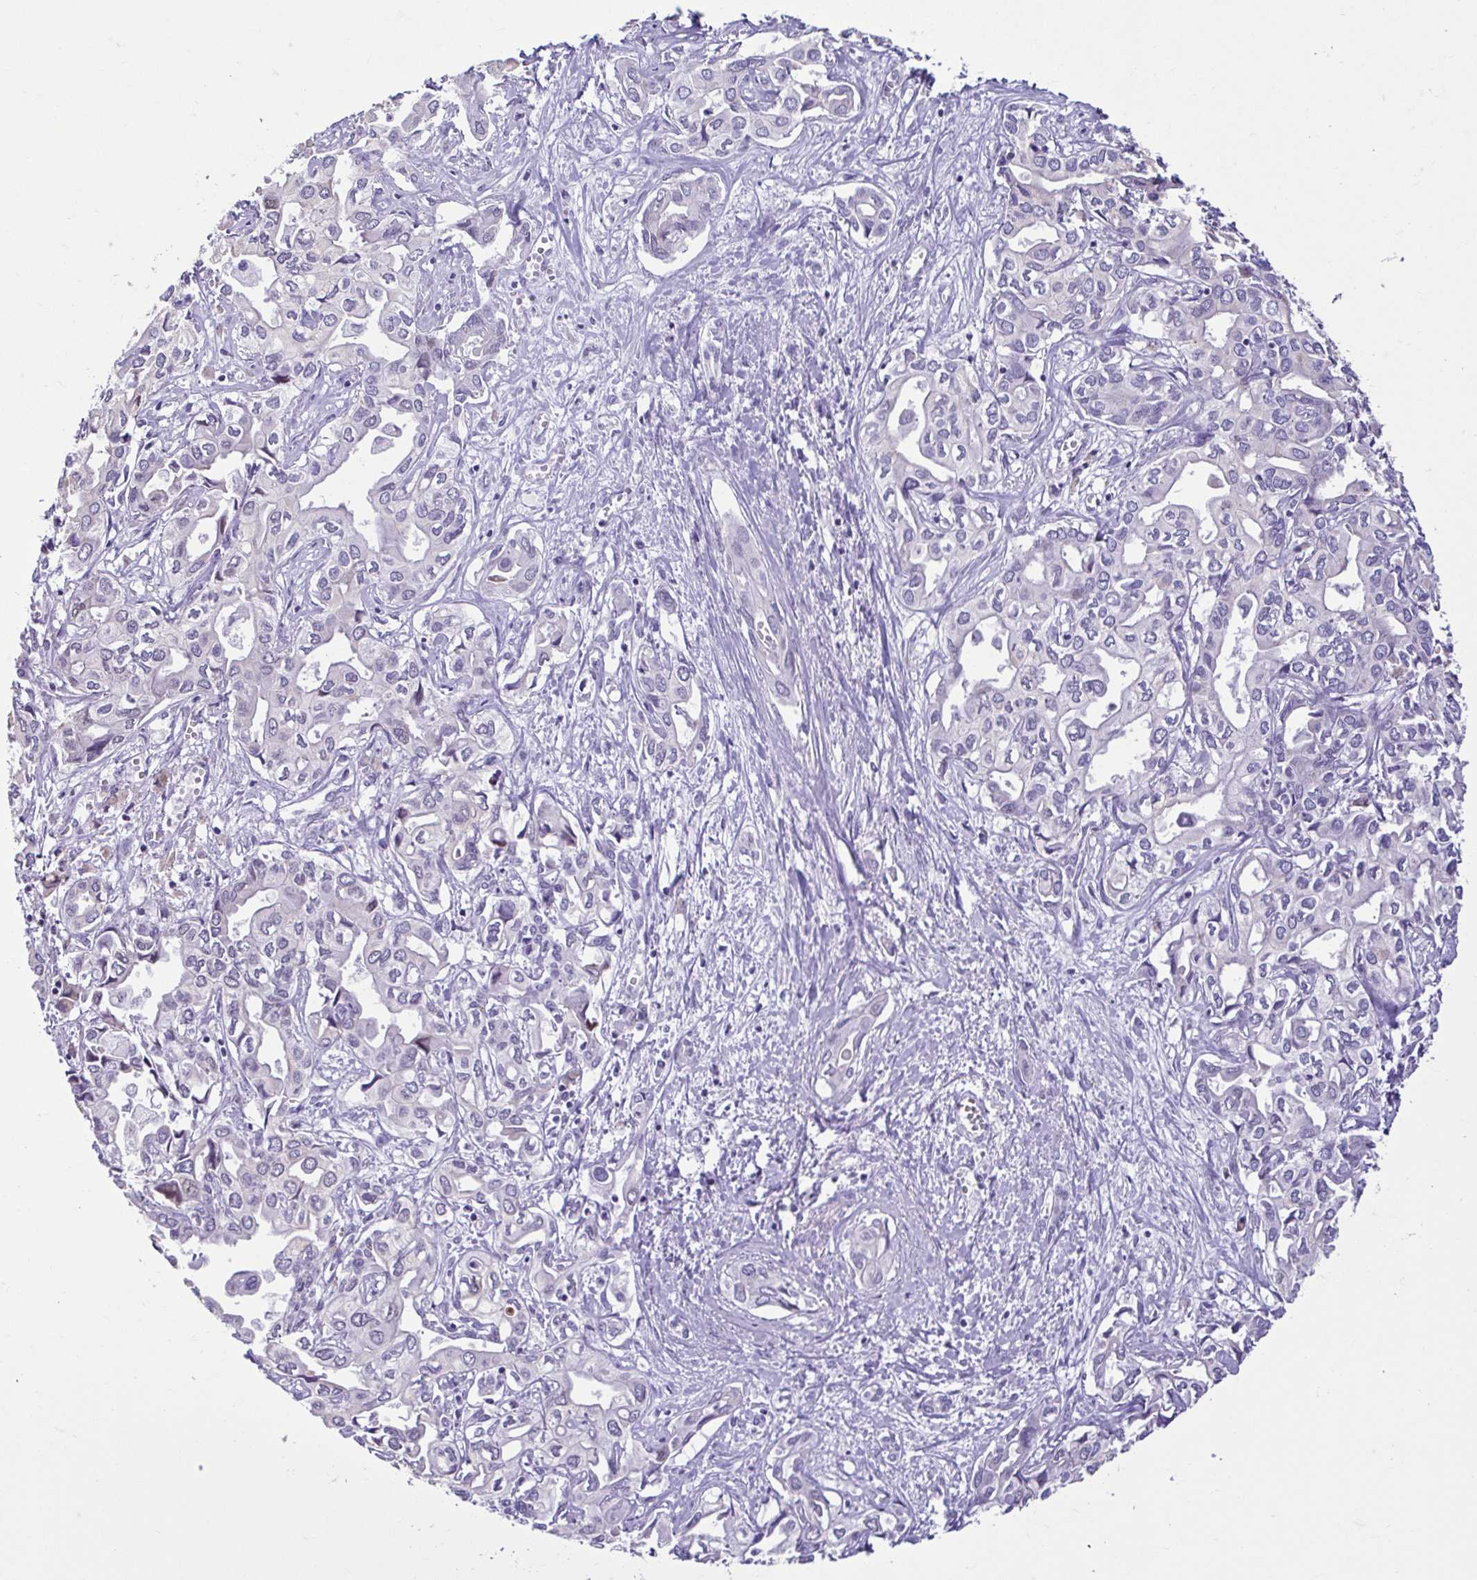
{"staining": {"intensity": "negative", "quantity": "none", "location": "none"}, "tissue": "liver cancer", "cell_type": "Tumor cells", "image_type": "cancer", "snomed": [{"axis": "morphology", "description": "Cholangiocarcinoma"}, {"axis": "topography", "description": "Liver"}], "caption": "This is a photomicrograph of immunohistochemistry staining of liver cancer, which shows no expression in tumor cells.", "gene": "CBY2", "patient": {"sex": "female", "age": 64}}